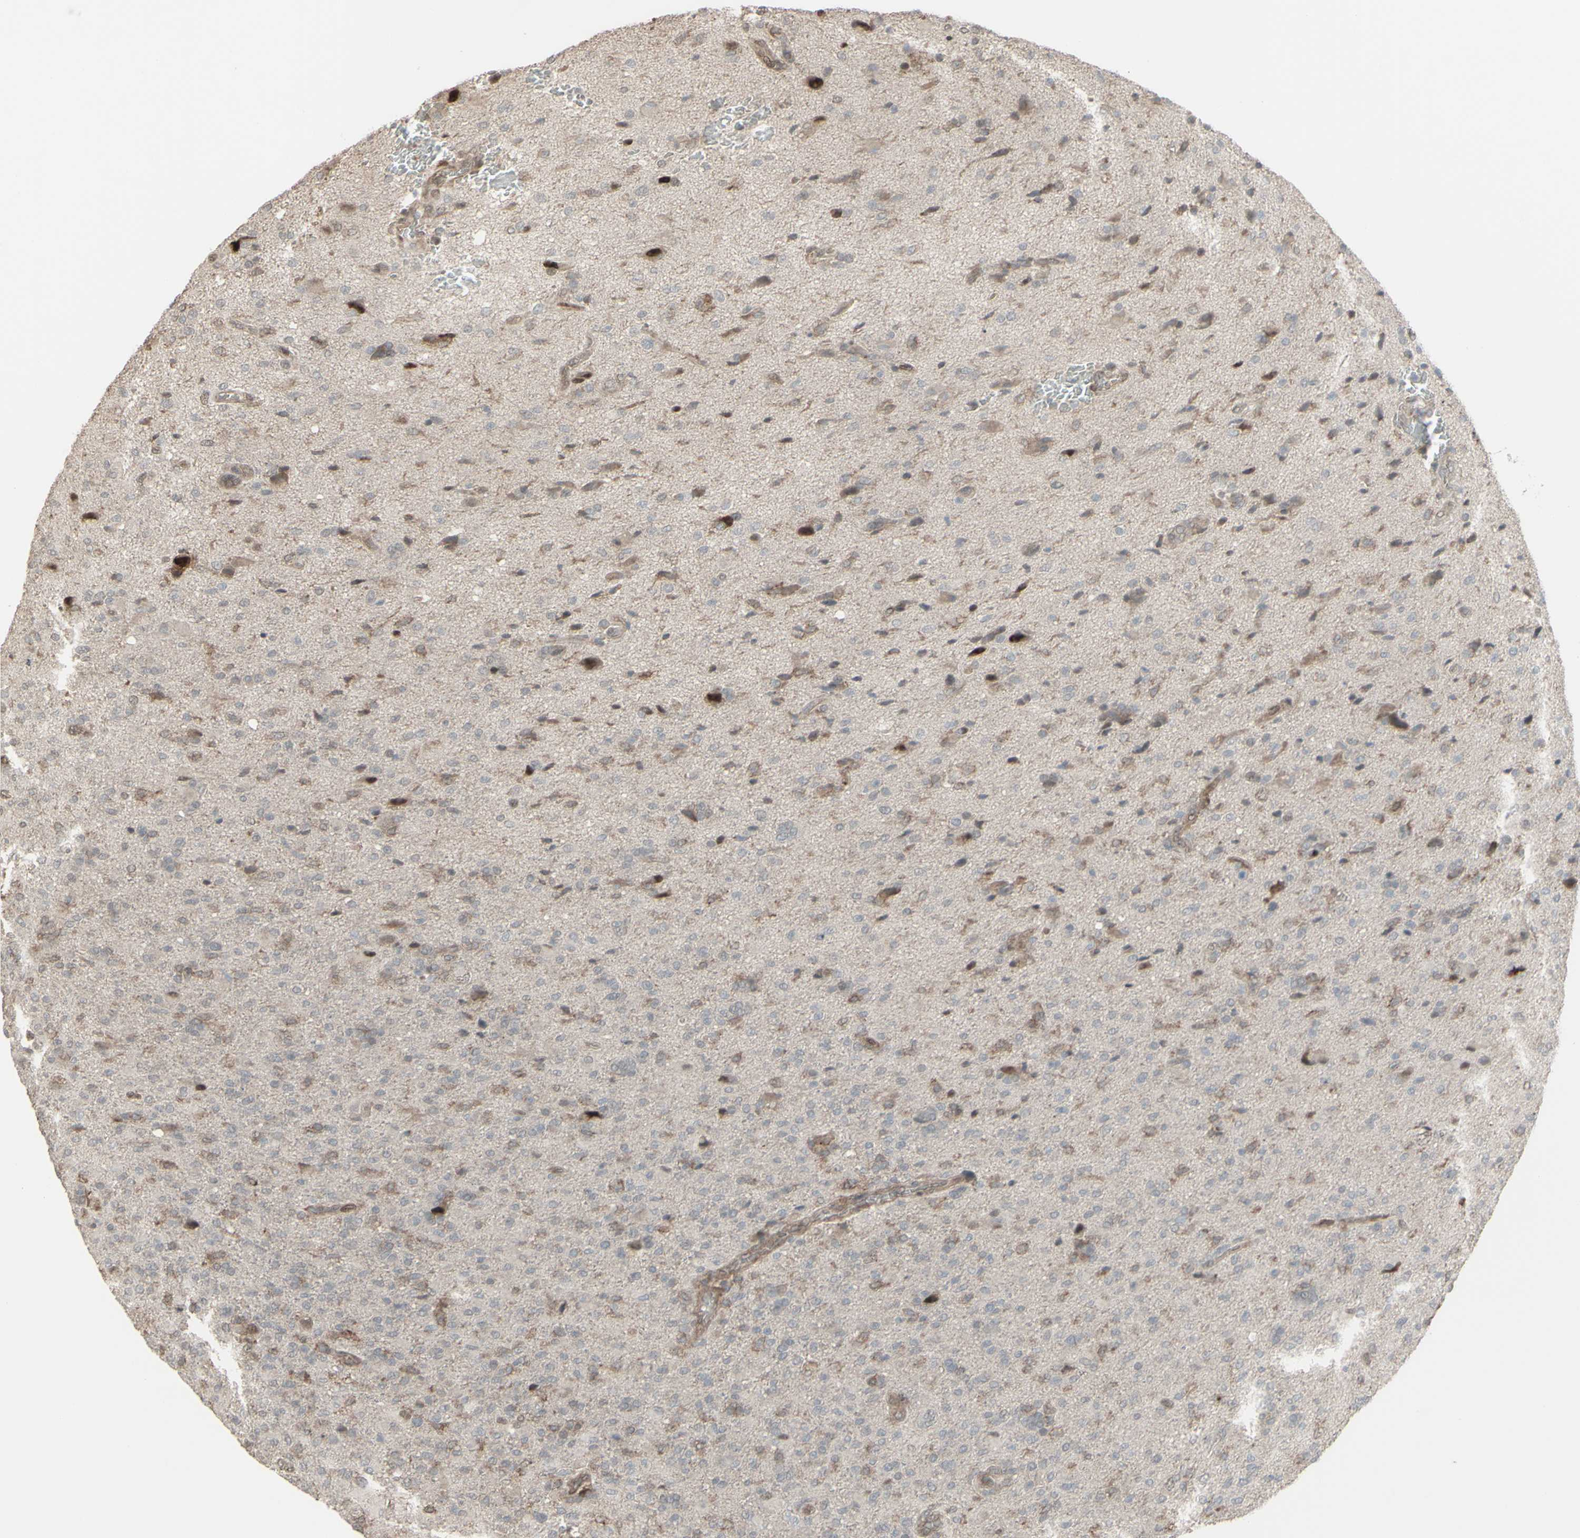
{"staining": {"intensity": "weak", "quantity": "25%-75%", "location": "cytoplasmic/membranous"}, "tissue": "glioma", "cell_type": "Tumor cells", "image_type": "cancer", "snomed": [{"axis": "morphology", "description": "Glioma, malignant, High grade"}, {"axis": "topography", "description": "Brain"}], "caption": "Immunohistochemistry (IHC) of human glioma reveals low levels of weak cytoplasmic/membranous staining in approximately 25%-75% of tumor cells. The staining was performed using DAB, with brown indicating positive protein expression. Nuclei are stained blue with hematoxylin.", "gene": "CD33", "patient": {"sex": "male", "age": 71}}